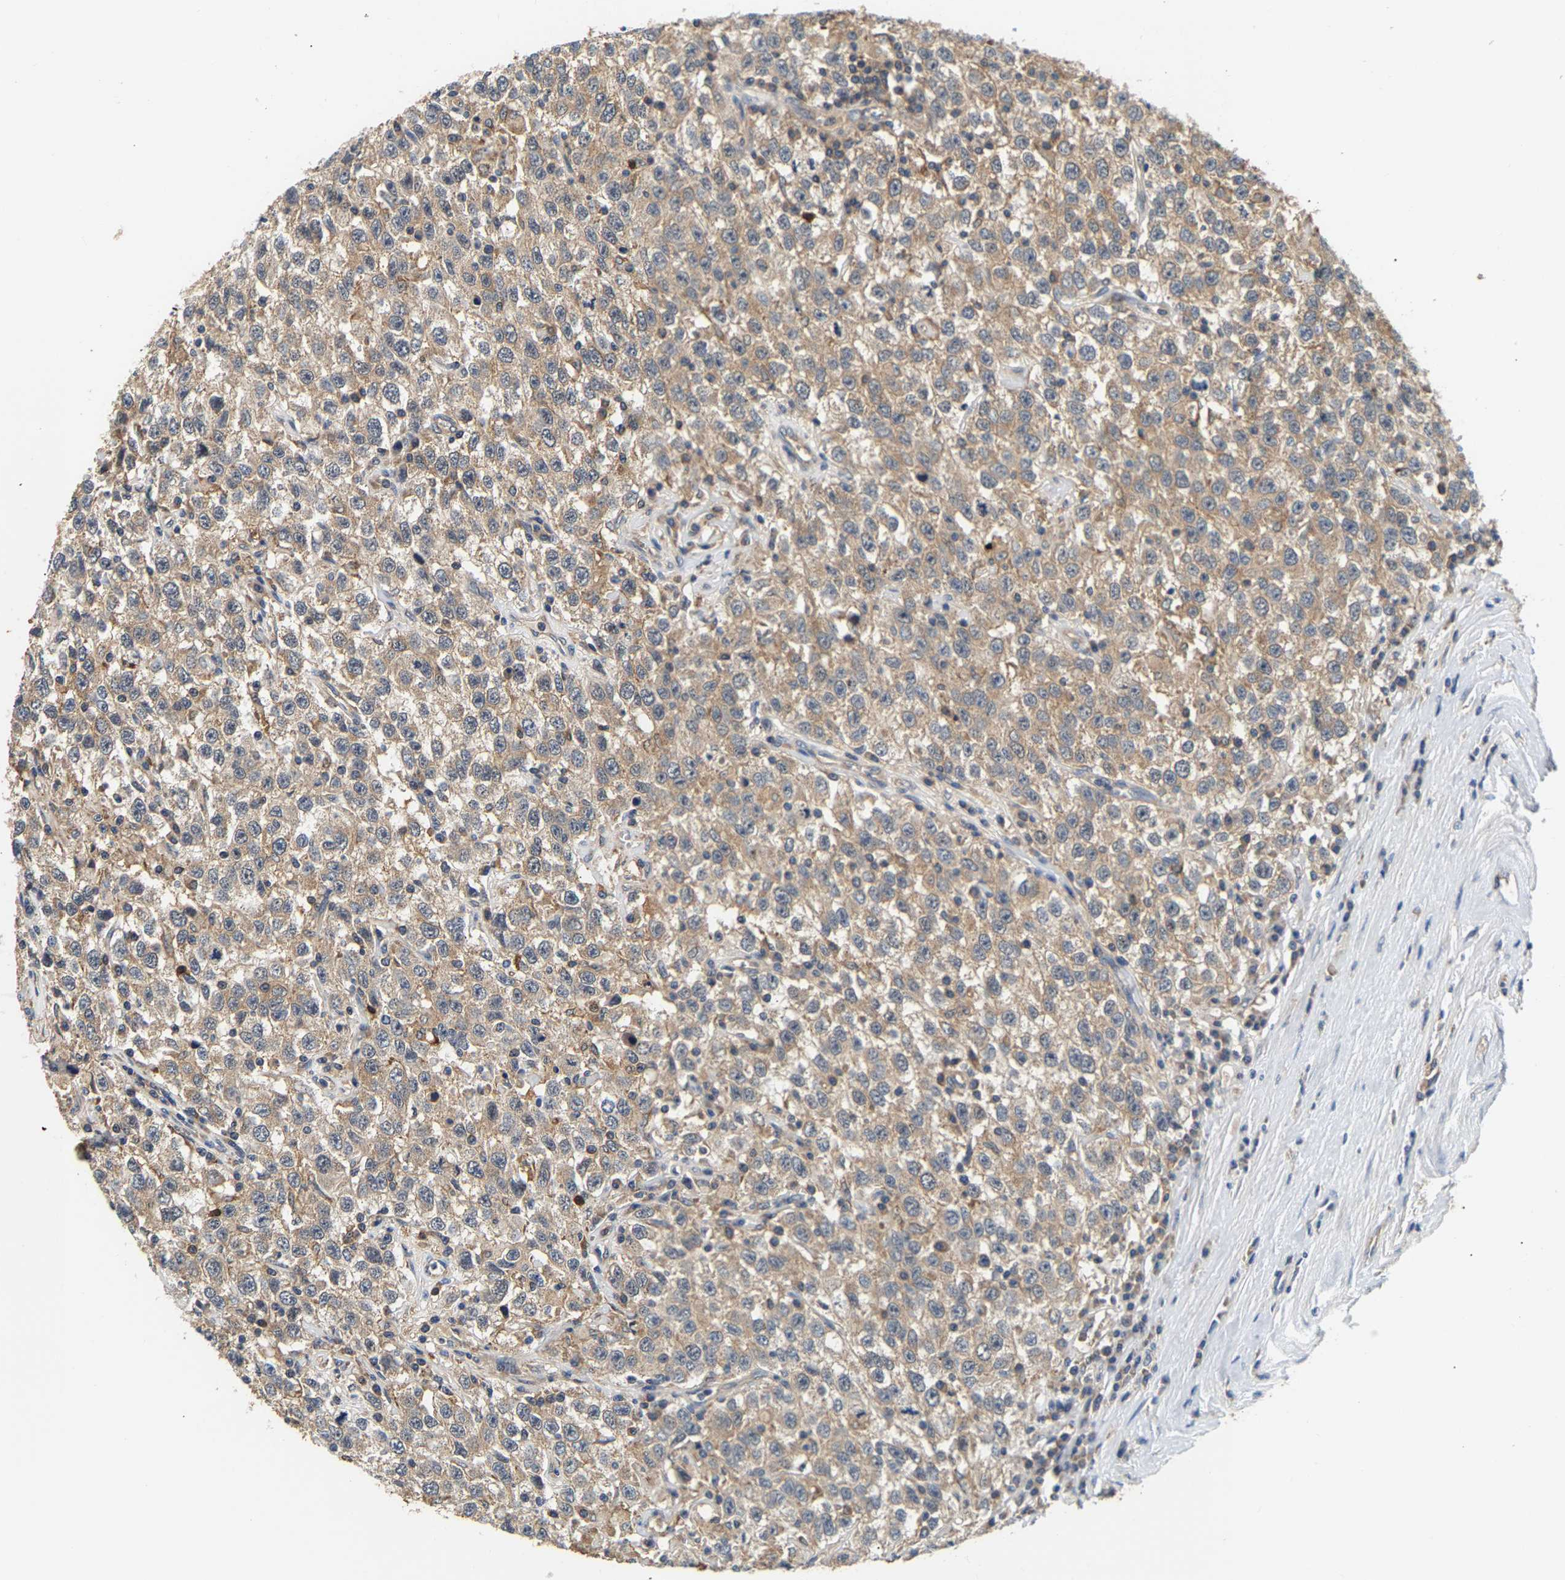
{"staining": {"intensity": "weak", "quantity": ">75%", "location": "cytoplasmic/membranous"}, "tissue": "testis cancer", "cell_type": "Tumor cells", "image_type": "cancer", "snomed": [{"axis": "morphology", "description": "Seminoma, NOS"}, {"axis": "topography", "description": "Testis"}], "caption": "Protein staining by IHC displays weak cytoplasmic/membranous expression in about >75% of tumor cells in testis cancer.", "gene": "PPID", "patient": {"sex": "male", "age": 41}}